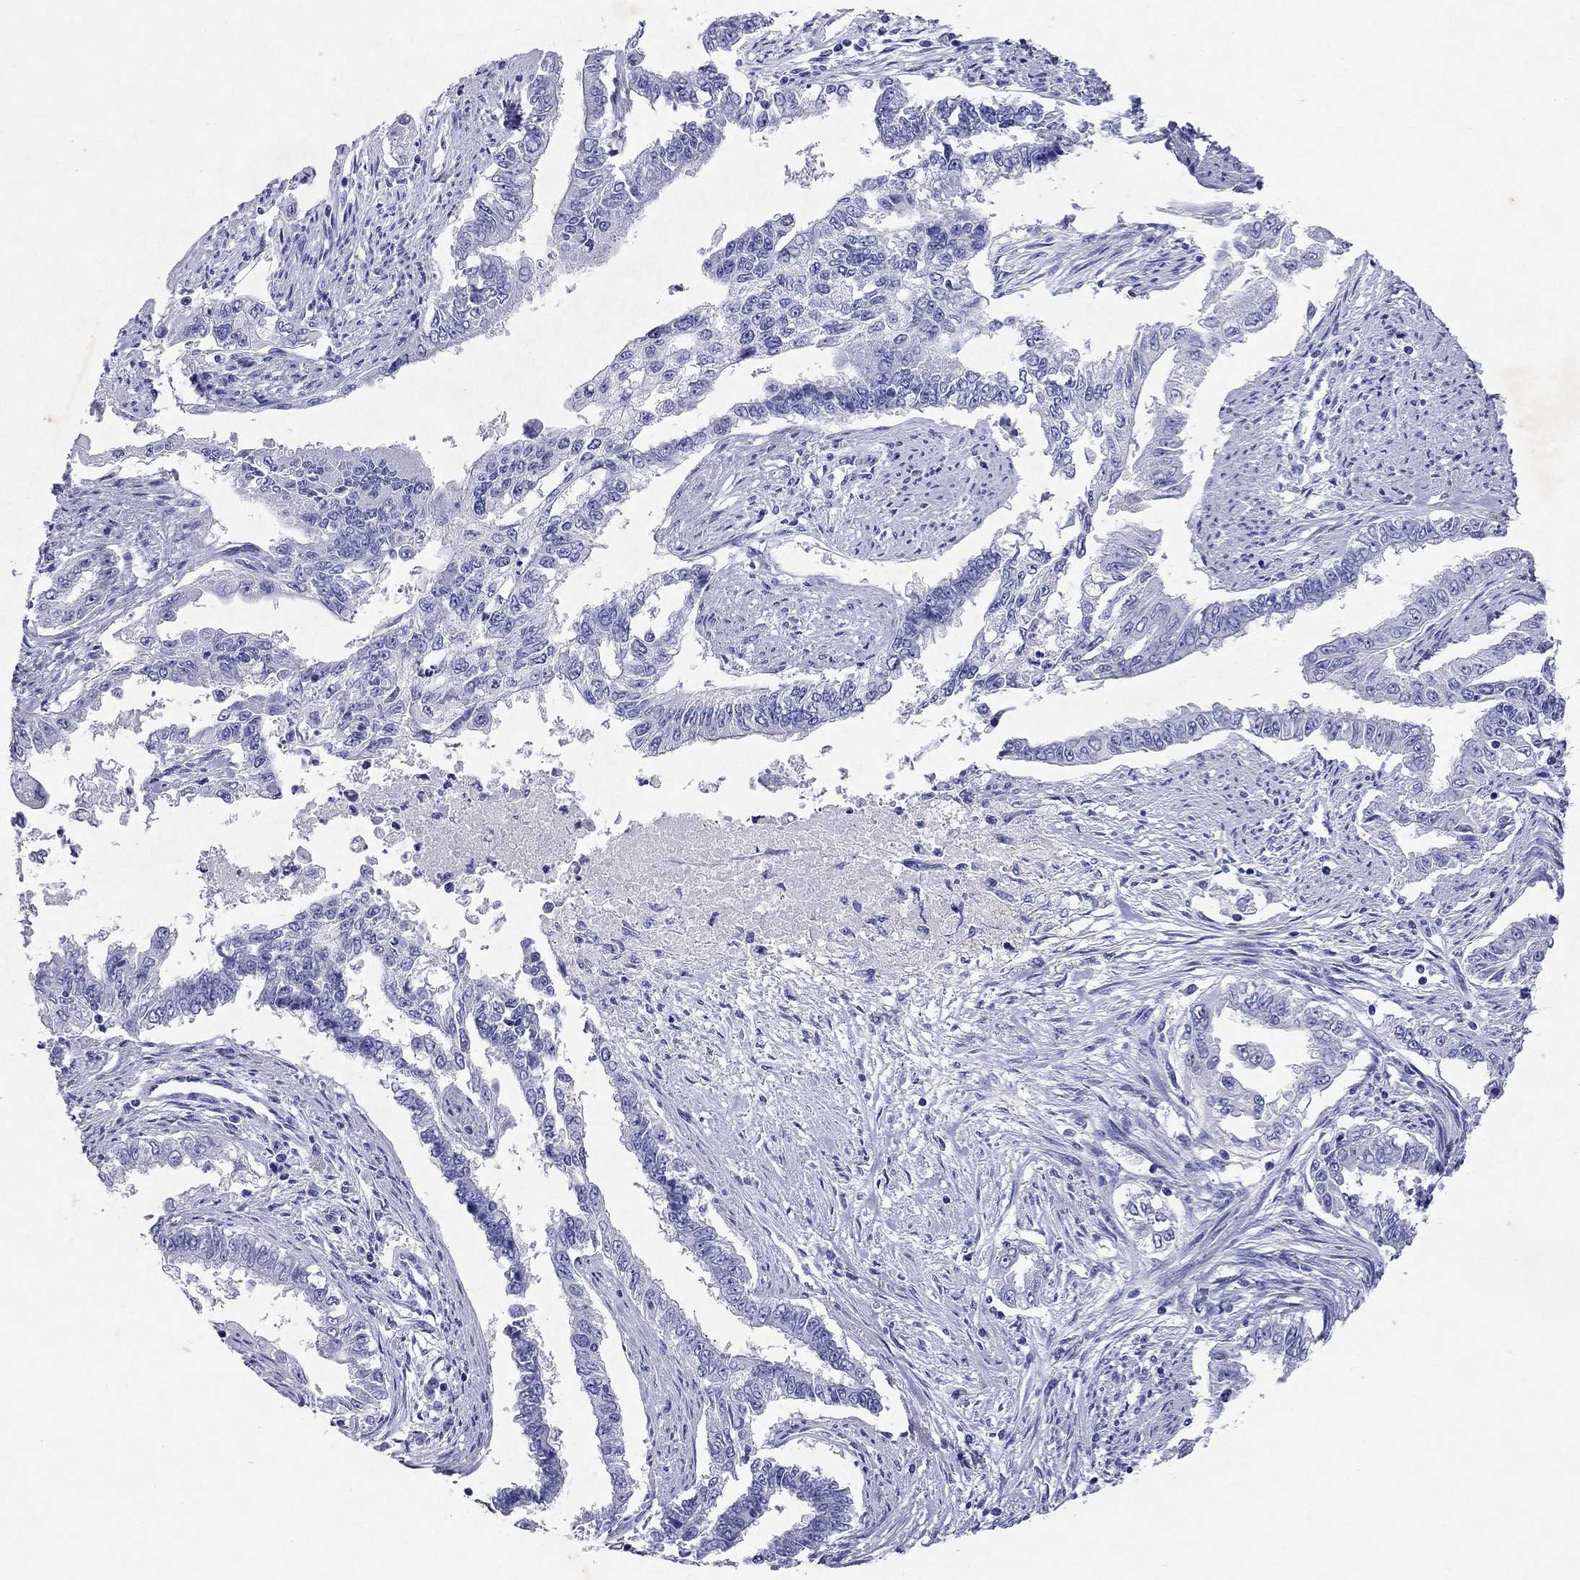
{"staining": {"intensity": "negative", "quantity": "none", "location": "none"}, "tissue": "endometrial cancer", "cell_type": "Tumor cells", "image_type": "cancer", "snomed": [{"axis": "morphology", "description": "Adenocarcinoma, NOS"}, {"axis": "topography", "description": "Uterus"}], "caption": "This is a histopathology image of immunohistochemistry (IHC) staining of endometrial cancer (adenocarcinoma), which shows no staining in tumor cells.", "gene": "ARMC12", "patient": {"sex": "female", "age": 59}}